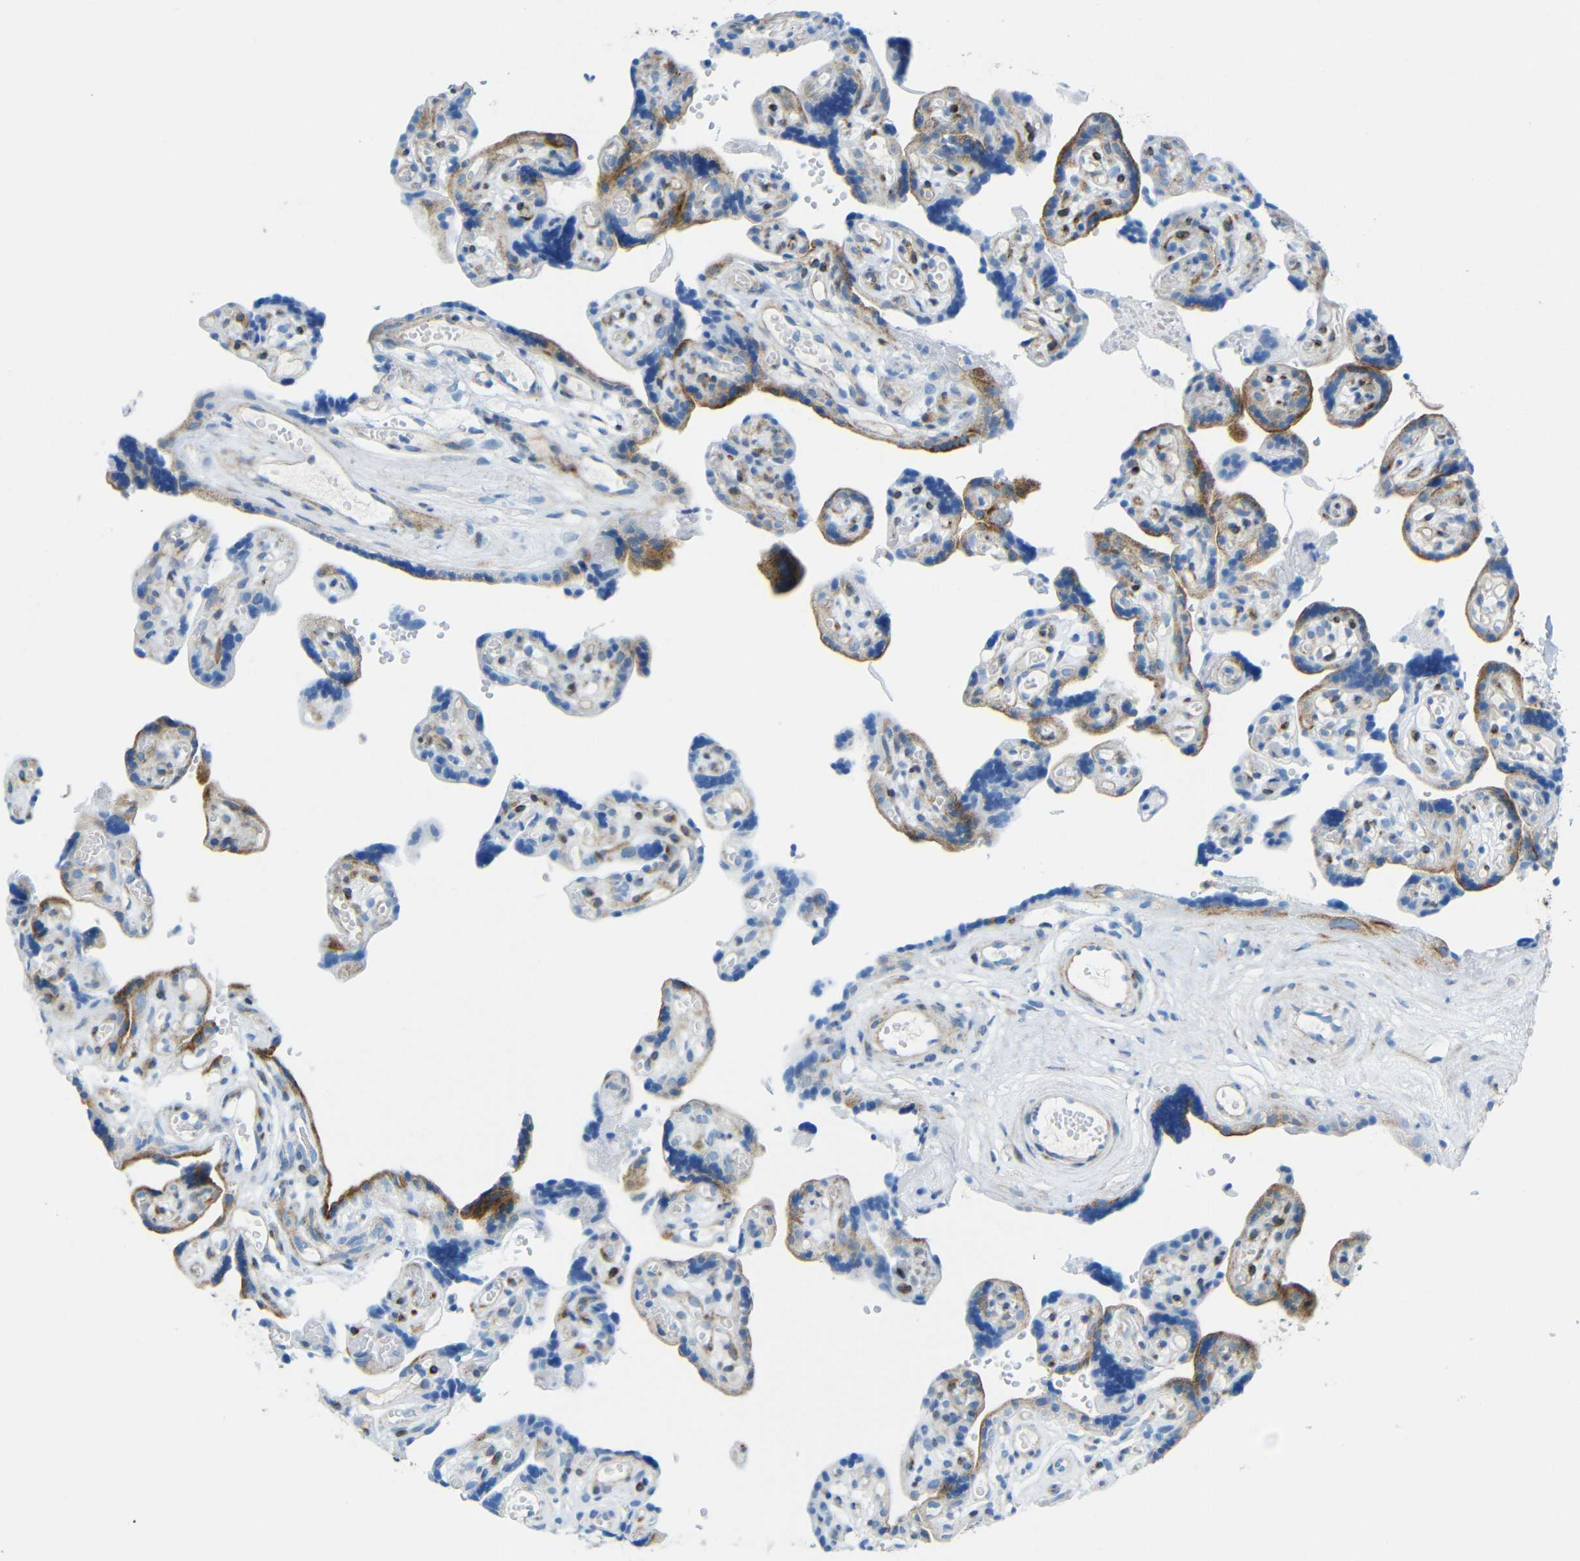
{"staining": {"intensity": "strong", "quantity": "25%-75%", "location": "cytoplasmic/membranous"}, "tissue": "placenta", "cell_type": "Decidual cells", "image_type": "normal", "snomed": [{"axis": "morphology", "description": "Normal tissue, NOS"}, {"axis": "topography", "description": "Placenta"}], "caption": "The histopathology image displays immunohistochemical staining of unremarkable placenta. There is strong cytoplasmic/membranous staining is present in about 25%-75% of decidual cells. (Stains: DAB (3,3'-diaminobenzidine) in brown, nuclei in blue, Microscopy: brightfield microscopy at high magnification).", "gene": "TUBB4B", "patient": {"sex": "female", "age": 30}}